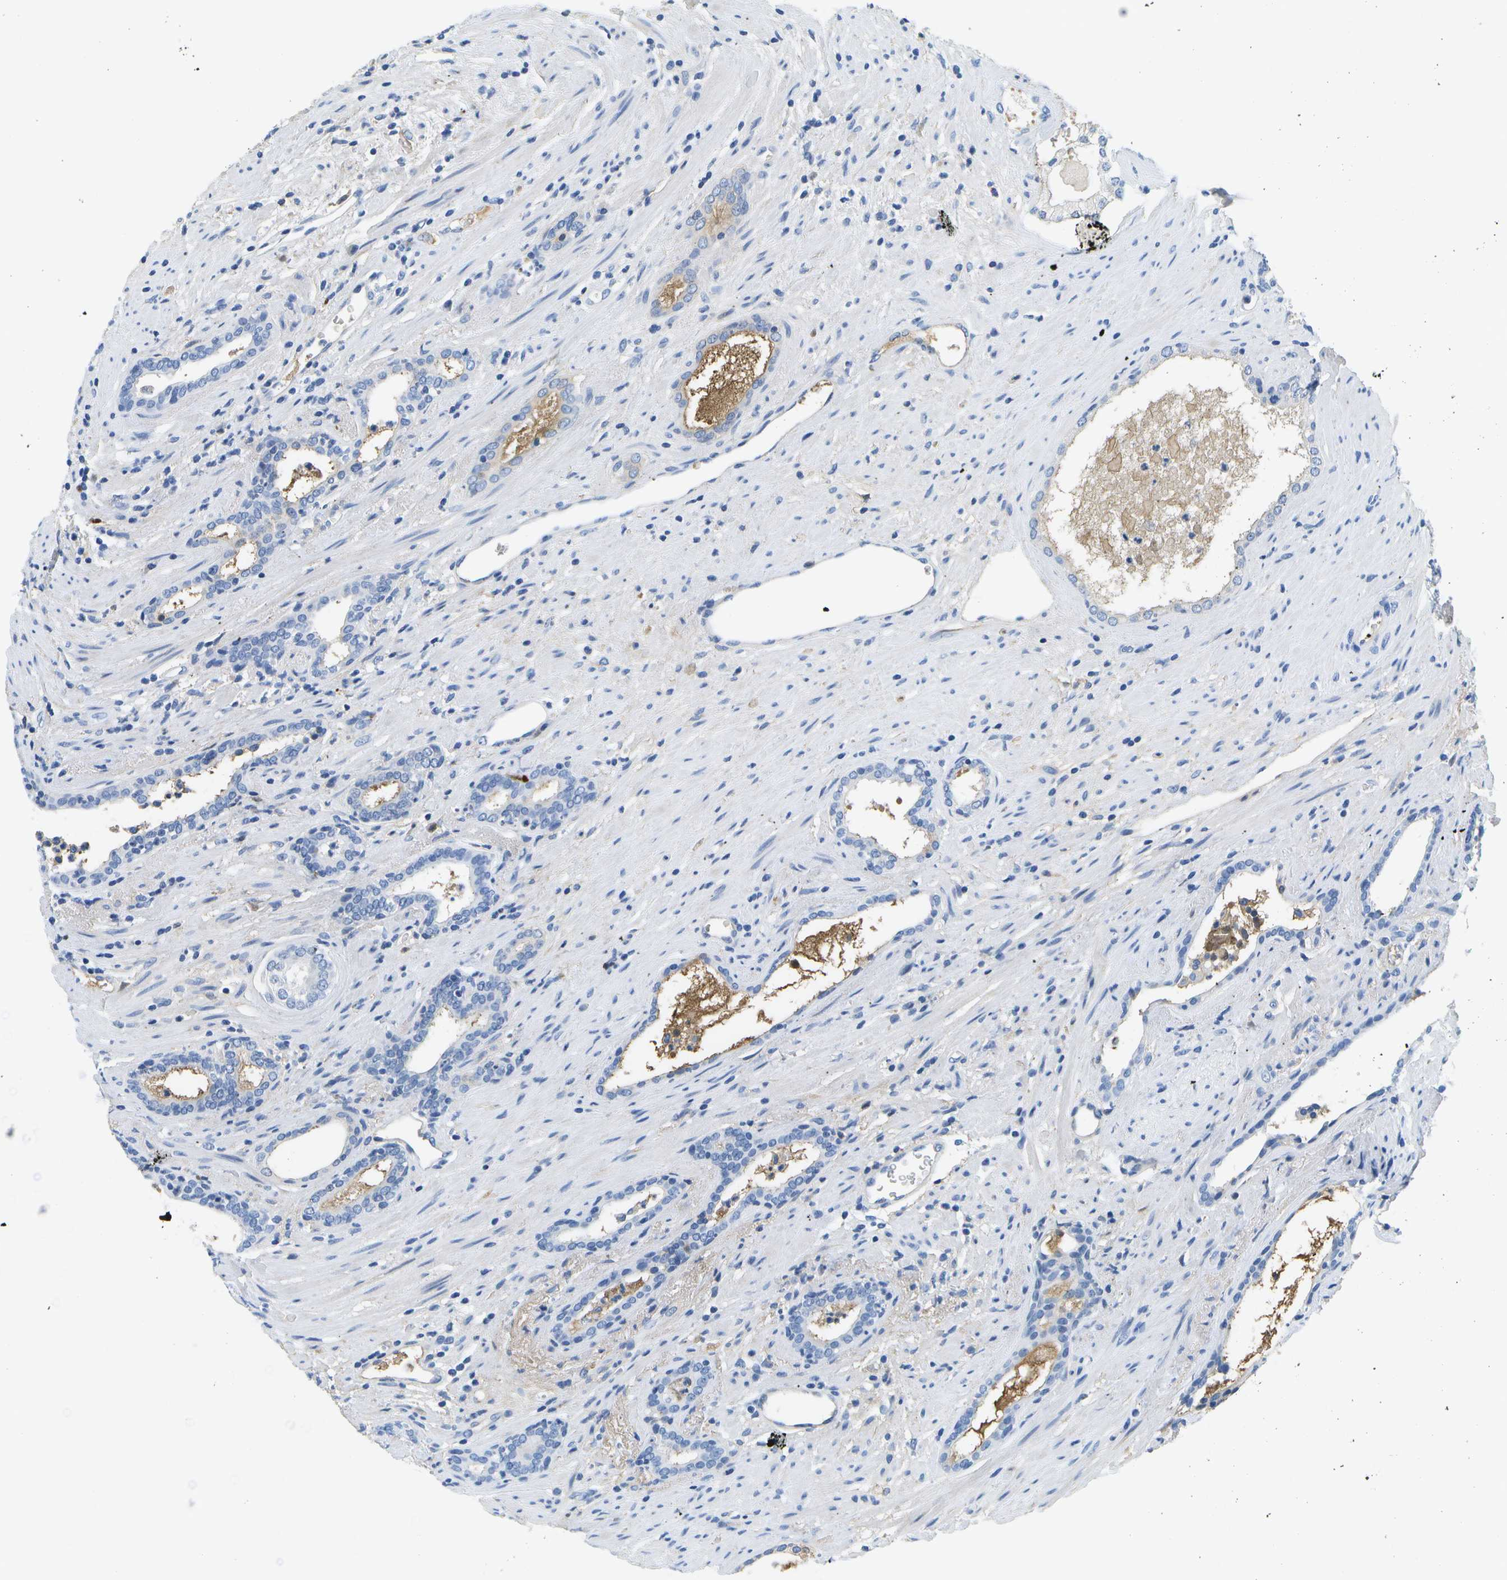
{"staining": {"intensity": "negative", "quantity": "none", "location": "none"}, "tissue": "prostate cancer", "cell_type": "Tumor cells", "image_type": "cancer", "snomed": [{"axis": "morphology", "description": "Adenocarcinoma, High grade"}, {"axis": "topography", "description": "Prostate"}], "caption": "Photomicrograph shows no significant protein staining in tumor cells of high-grade adenocarcinoma (prostate).", "gene": "SERPINA1", "patient": {"sex": "male", "age": 71}}